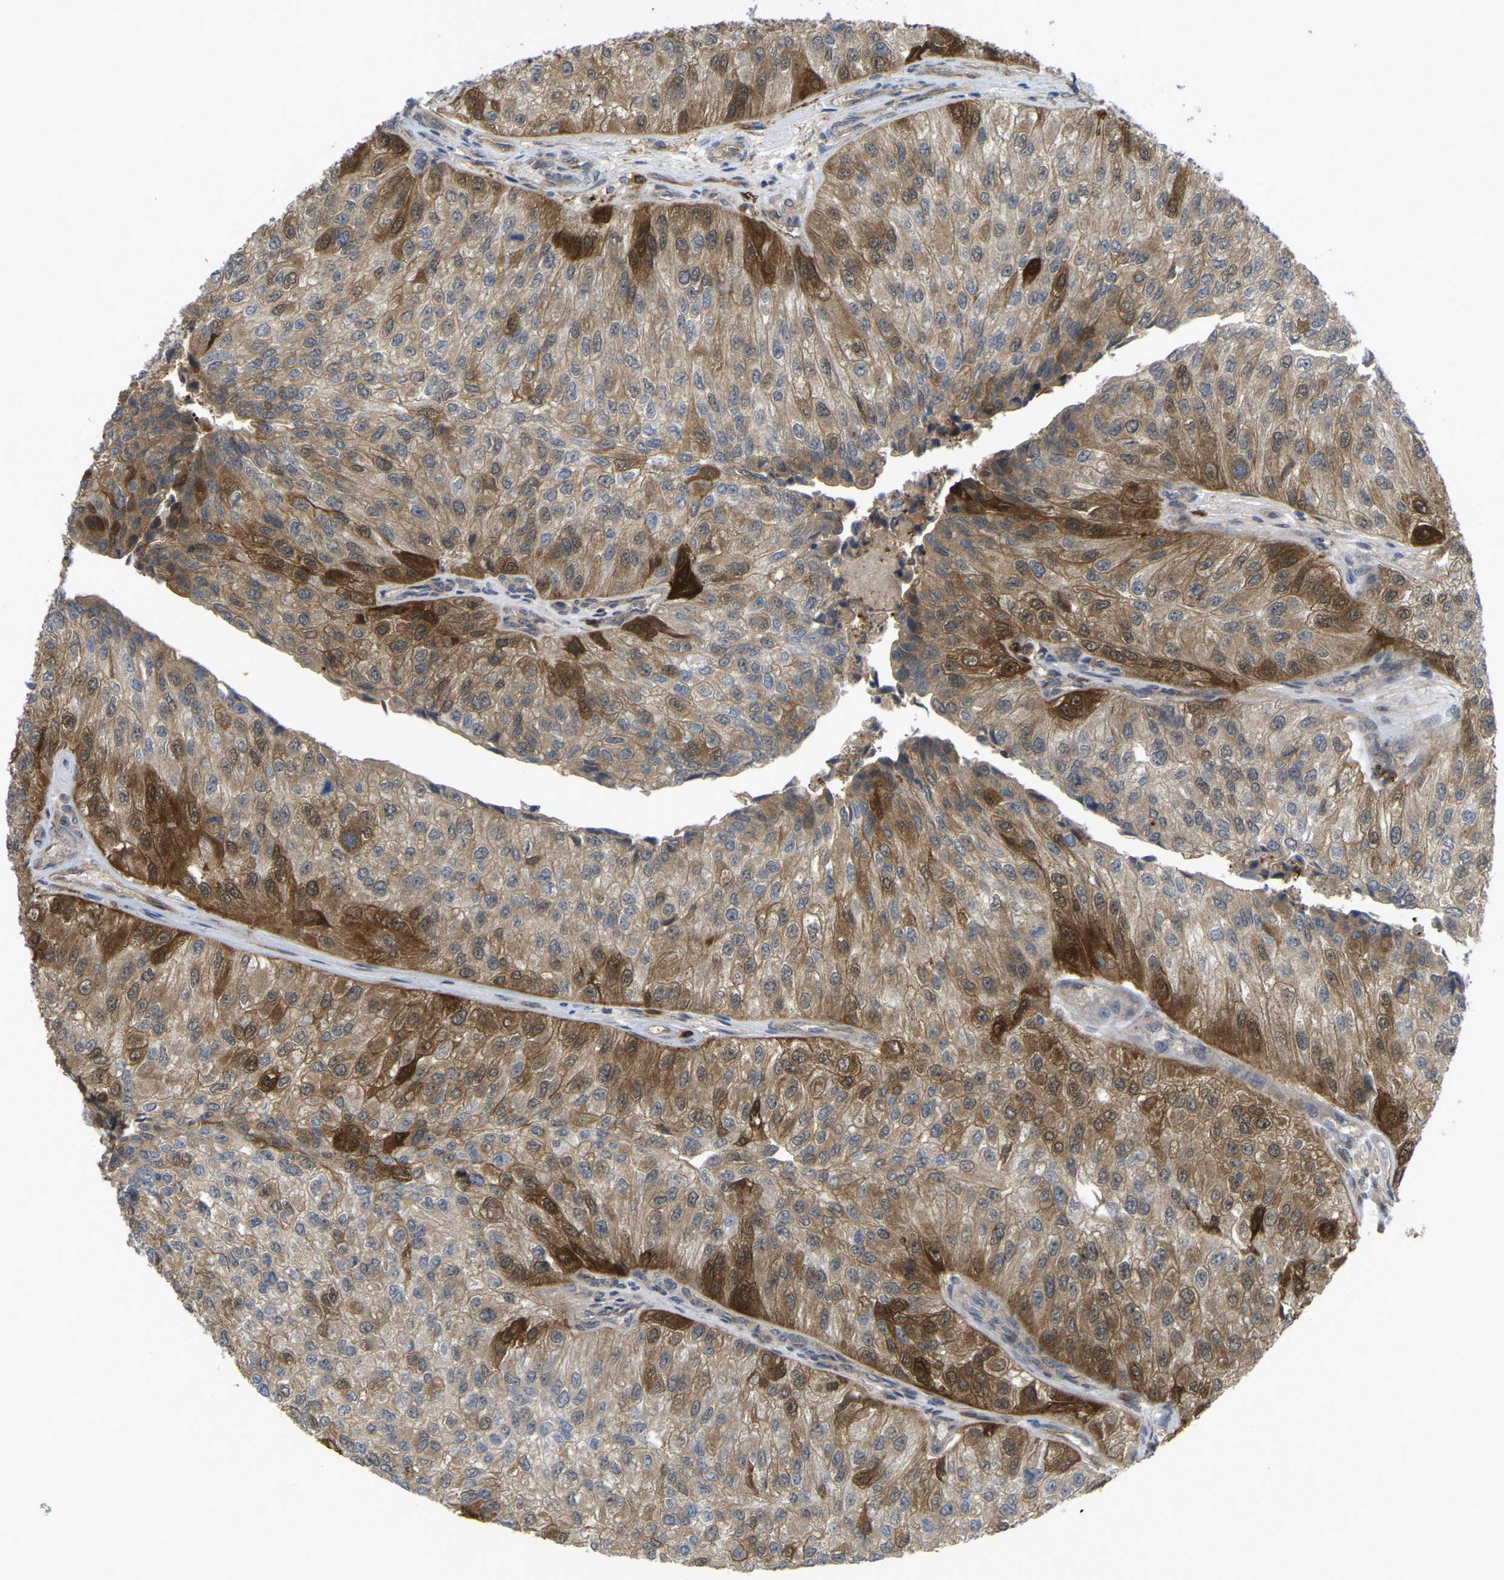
{"staining": {"intensity": "moderate", "quantity": ">75%", "location": "cytoplasmic/membranous"}, "tissue": "urothelial cancer", "cell_type": "Tumor cells", "image_type": "cancer", "snomed": [{"axis": "morphology", "description": "Urothelial carcinoma, High grade"}, {"axis": "topography", "description": "Kidney"}, {"axis": "topography", "description": "Urinary bladder"}], "caption": "IHC (DAB) staining of high-grade urothelial carcinoma shows moderate cytoplasmic/membranous protein staining in approximately >75% of tumor cells. Nuclei are stained in blue.", "gene": "SERPINB5", "patient": {"sex": "male", "age": 77}}